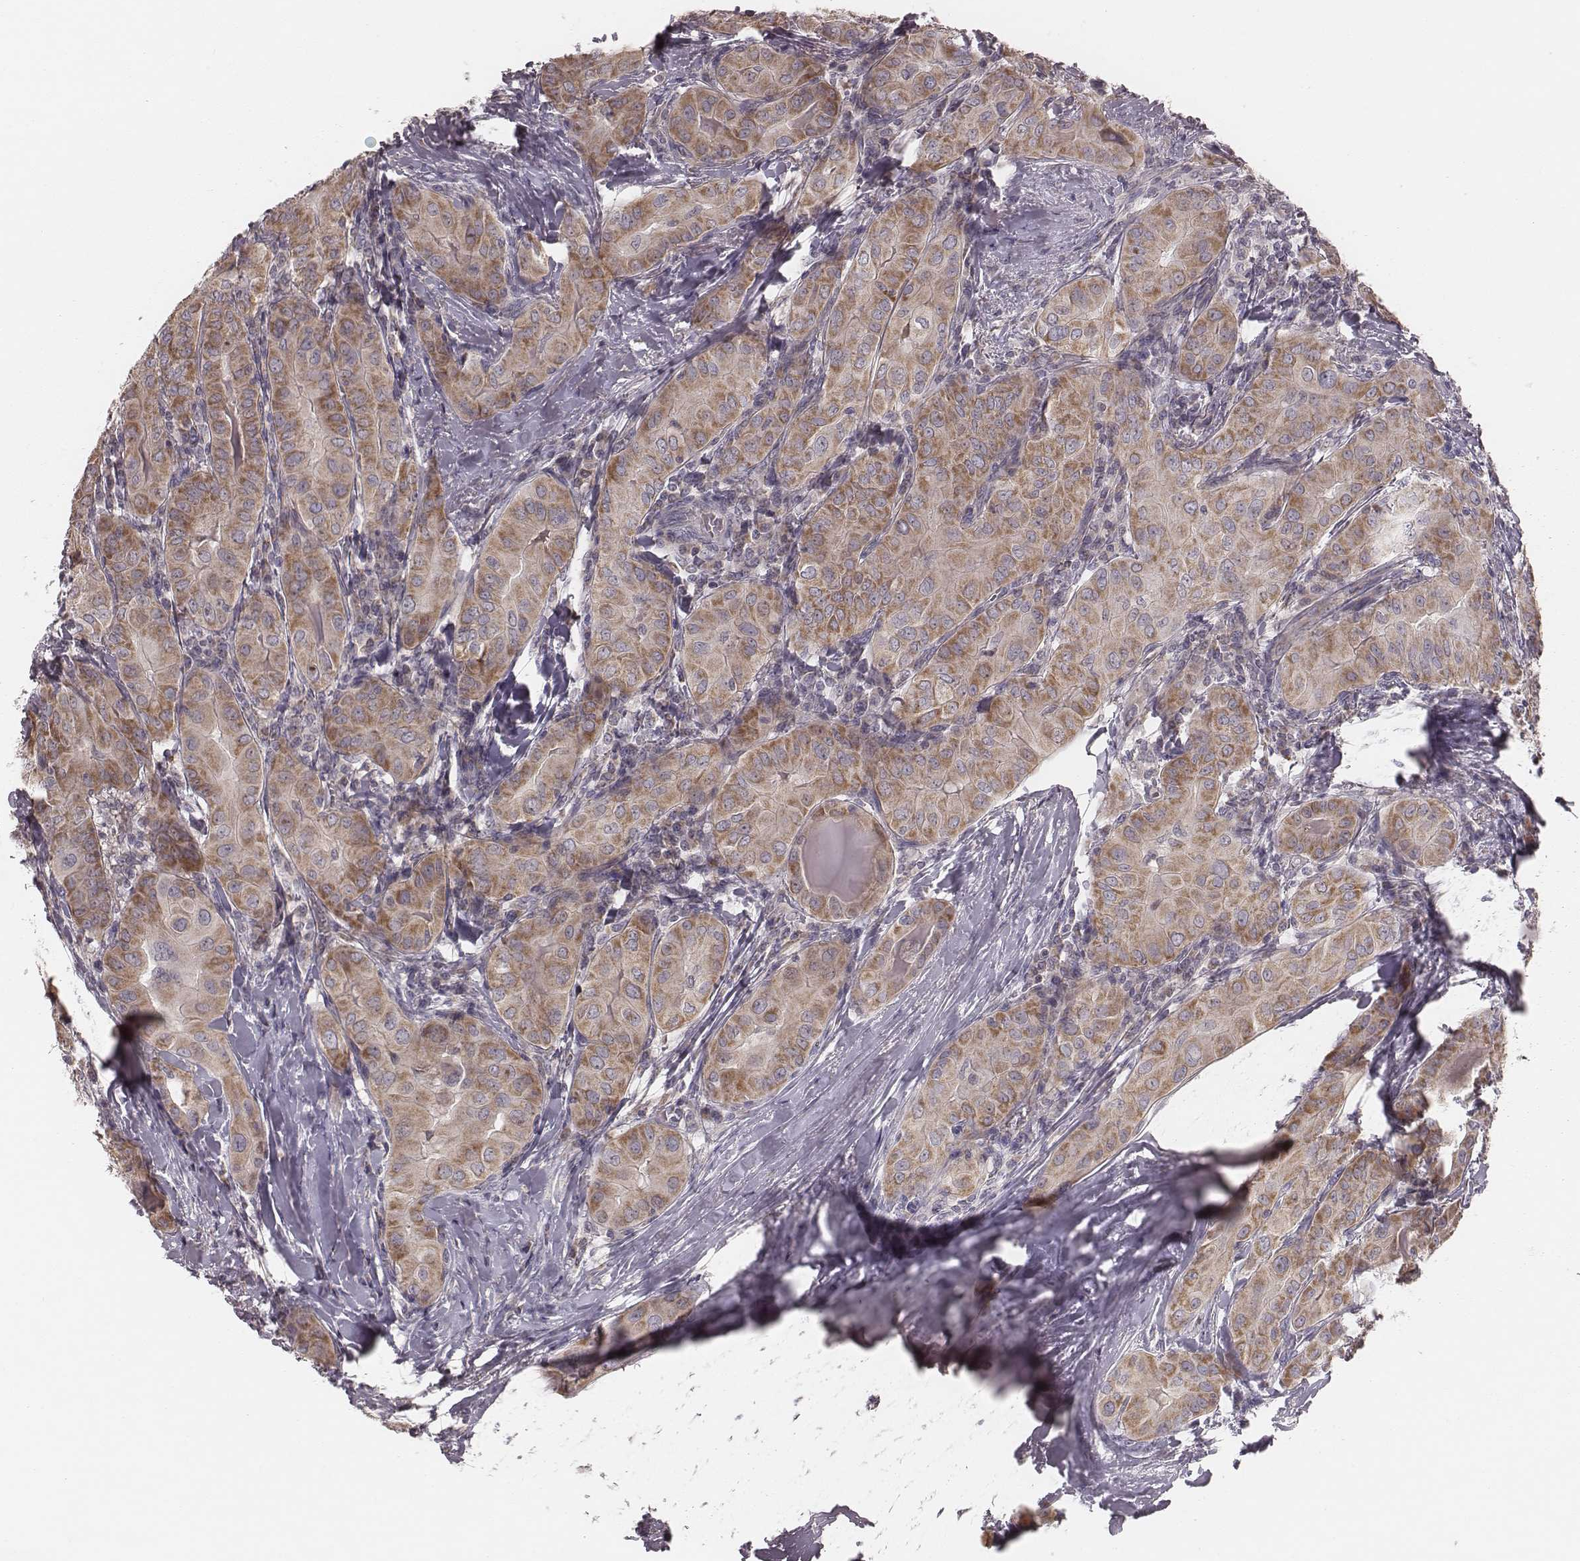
{"staining": {"intensity": "moderate", "quantity": ">75%", "location": "cytoplasmic/membranous"}, "tissue": "thyroid cancer", "cell_type": "Tumor cells", "image_type": "cancer", "snomed": [{"axis": "morphology", "description": "Papillary adenocarcinoma, NOS"}, {"axis": "topography", "description": "Thyroid gland"}], "caption": "Thyroid cancer tissue displays moderate cytoplasmic/membranous expression in about >75% of tumor cells, visualized by immunohistochemistry. (DAB IHC with brightfield microscopy, high magnification).", "gene": "MRPS27", "patient": {"sex": "female", "age": 37}}